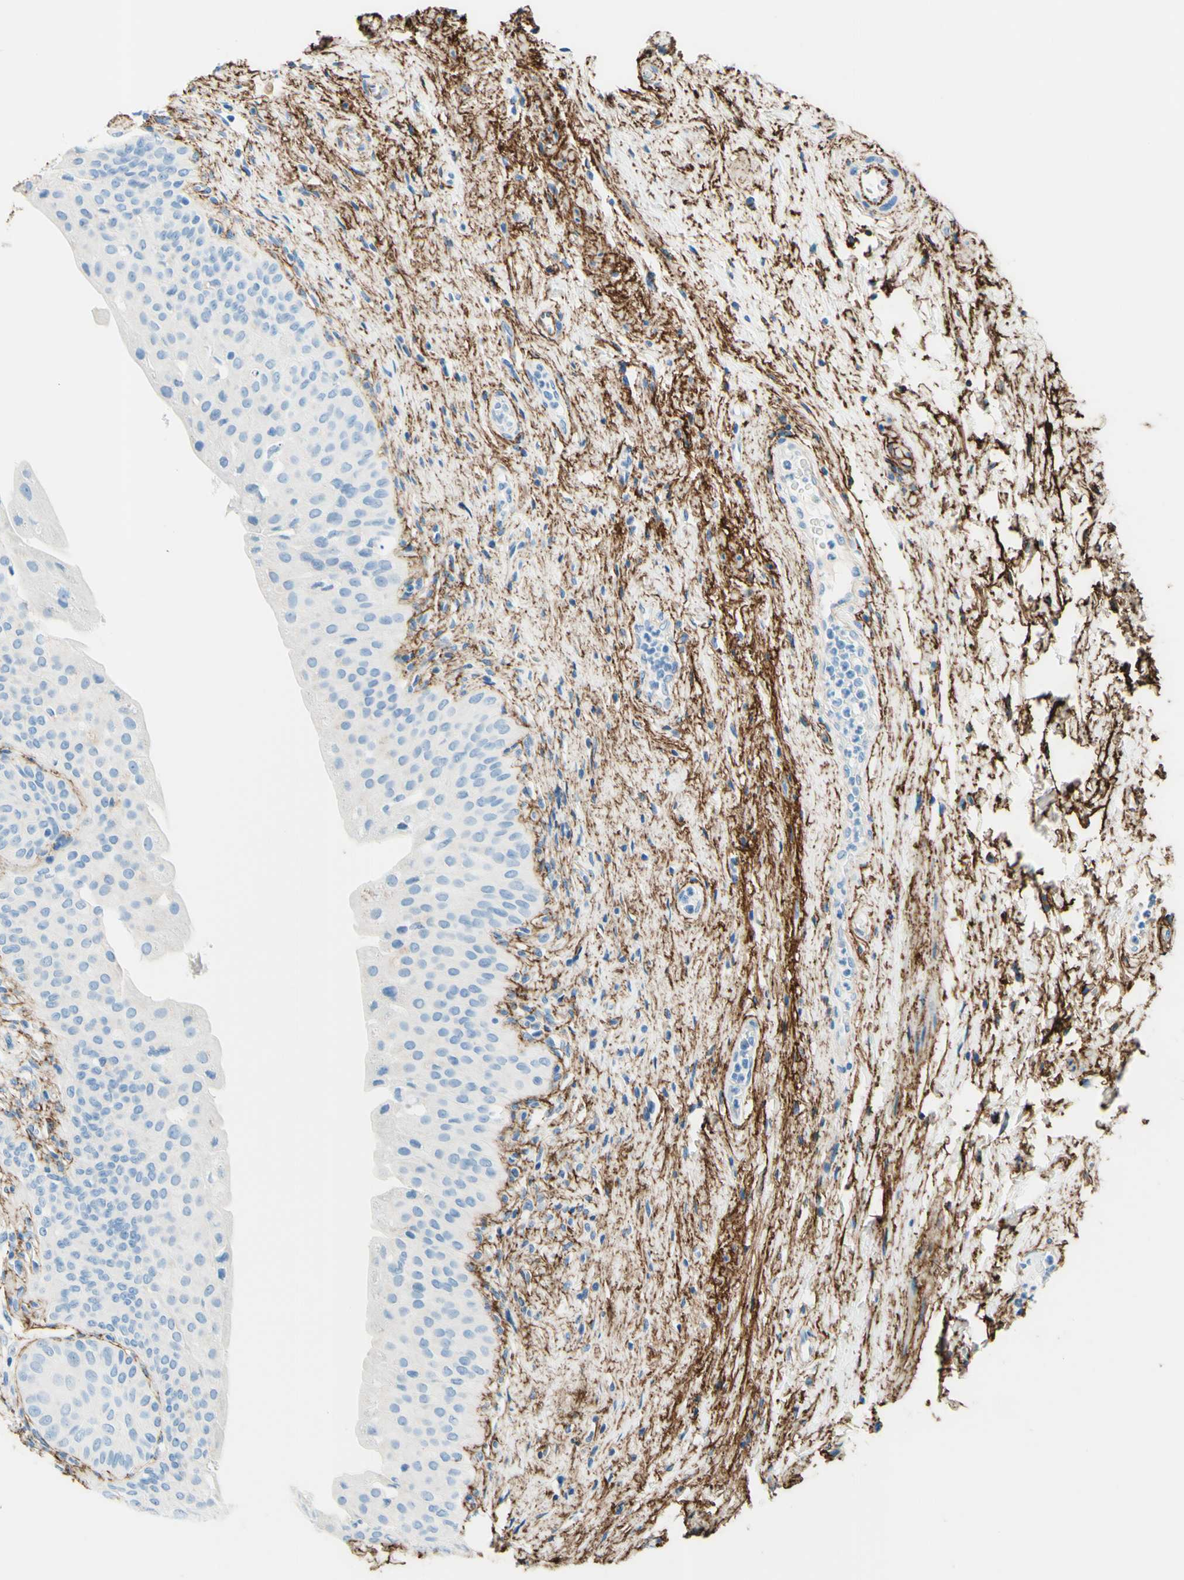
{"staining": {"intensity": "negative", "quantity": "none", "location": "none"}, "tissue": "urinary bladder", "cell_type": "Urothelial cells", "image_type": "normal", "snomed": [{"axis": "morphology", "description": "Normal tissue, NOS"}, {"axis": "morphology", "description": "Urothelial carcinoma, High grade"}, {"axis": "topography", "description": "Urinary bladder"}], "caption": "The immunohistochemistry image has no significant positivity in urothelial cells of urinary bladder.", "gene": "MFAP5", "patient": {"sex": "male", "age": 46}}